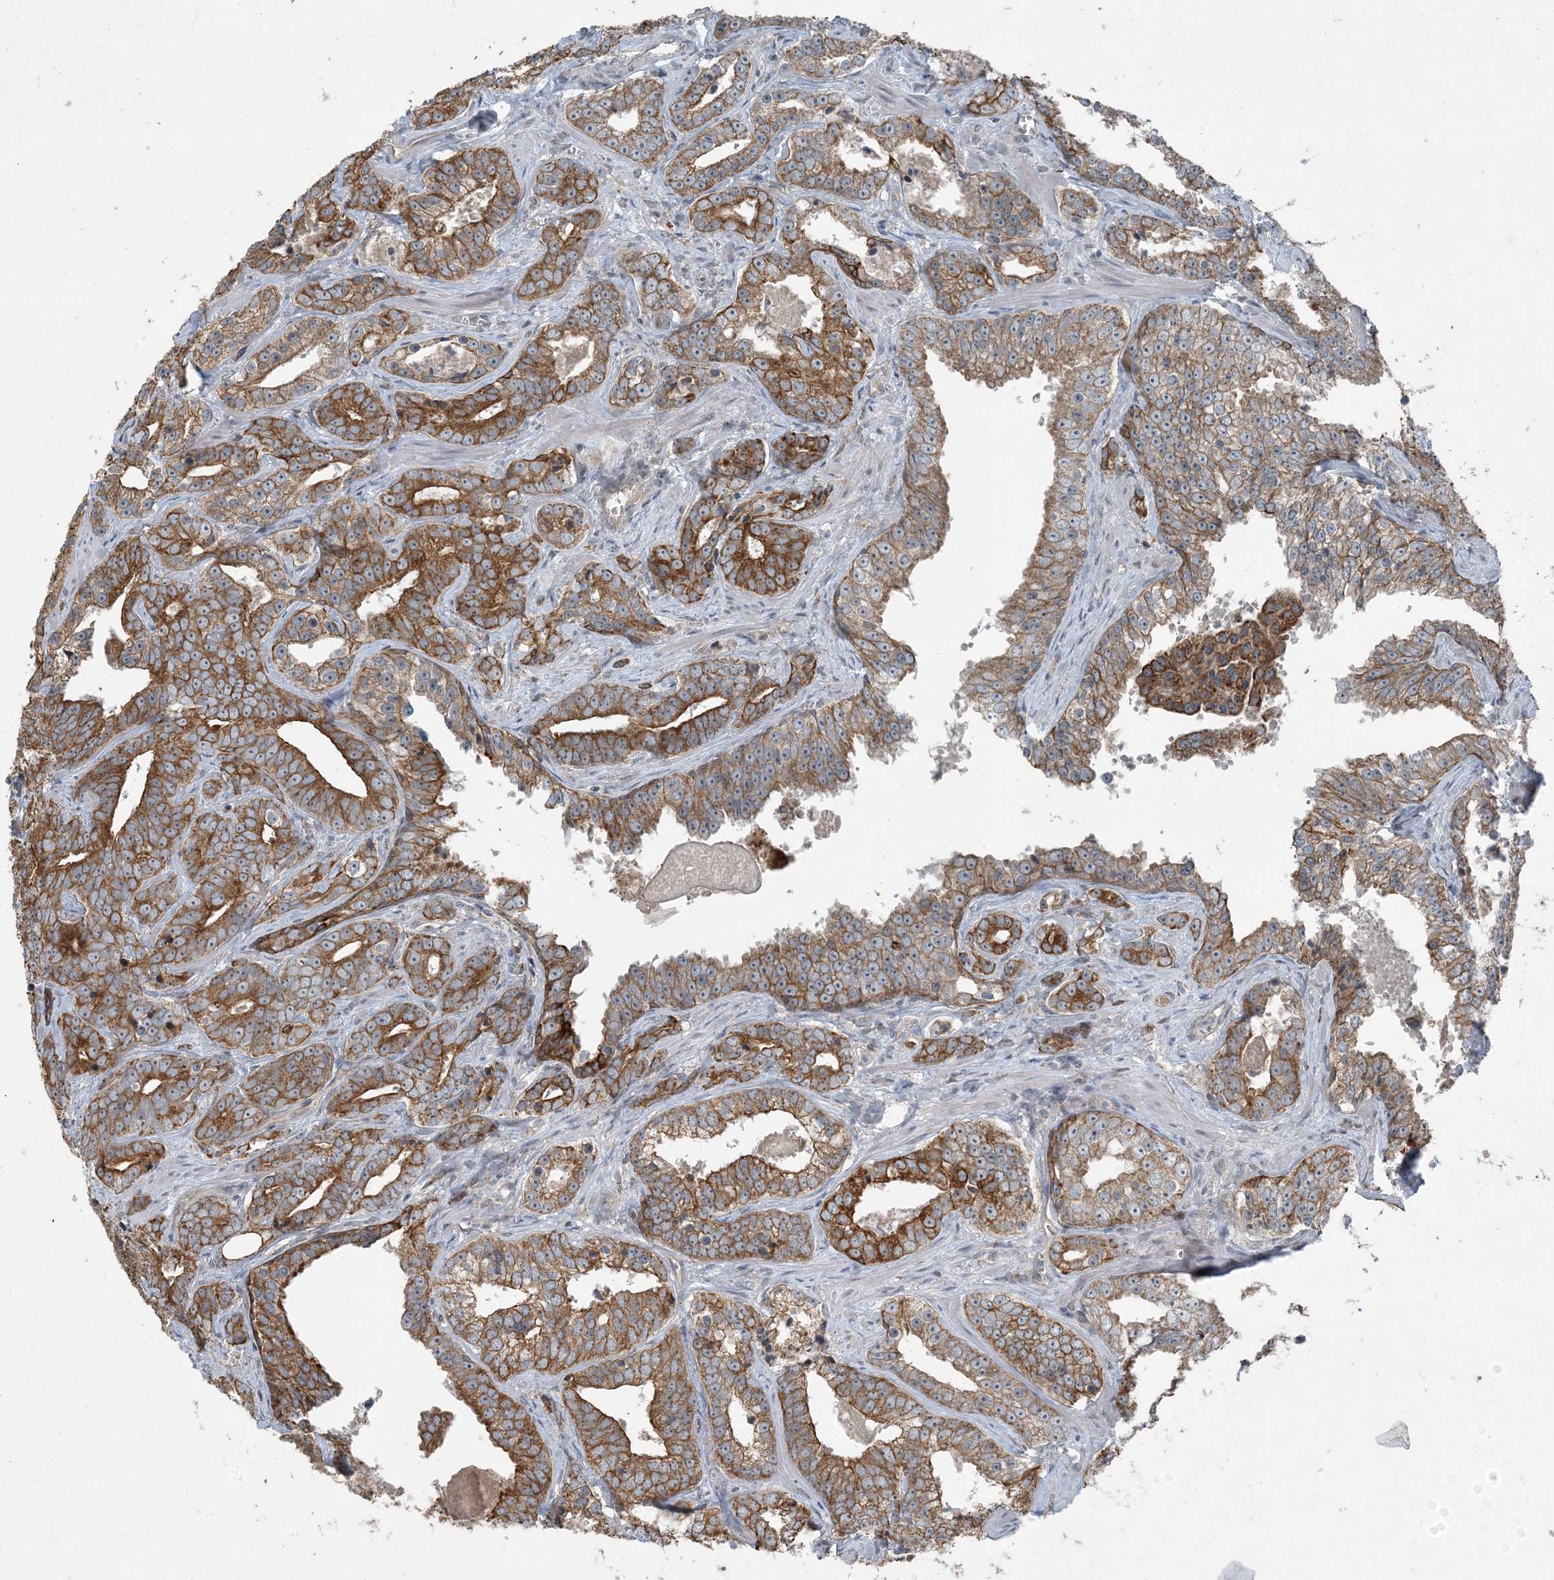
{"staining": {"intensity": "strong", "quantity": ">75%", "location": "cytoplasmic/membranous"}, "tissue": "prostate cancer", "cell_type": "Tumor cells", "image_type": "cancer", "snomed": [{"axis": "morphology", "description": "Adenocarcinoma, High grade"}, {"axis": "topography", "description": "Prostate"}], "caption": "Prostate cancer stained for a protein (brown) displays strong cytoplasmic/membranous positive staining in approximately >75% of tumor cells.", "gene": "PC", "patient": {"sex": "male", "age": 62}}